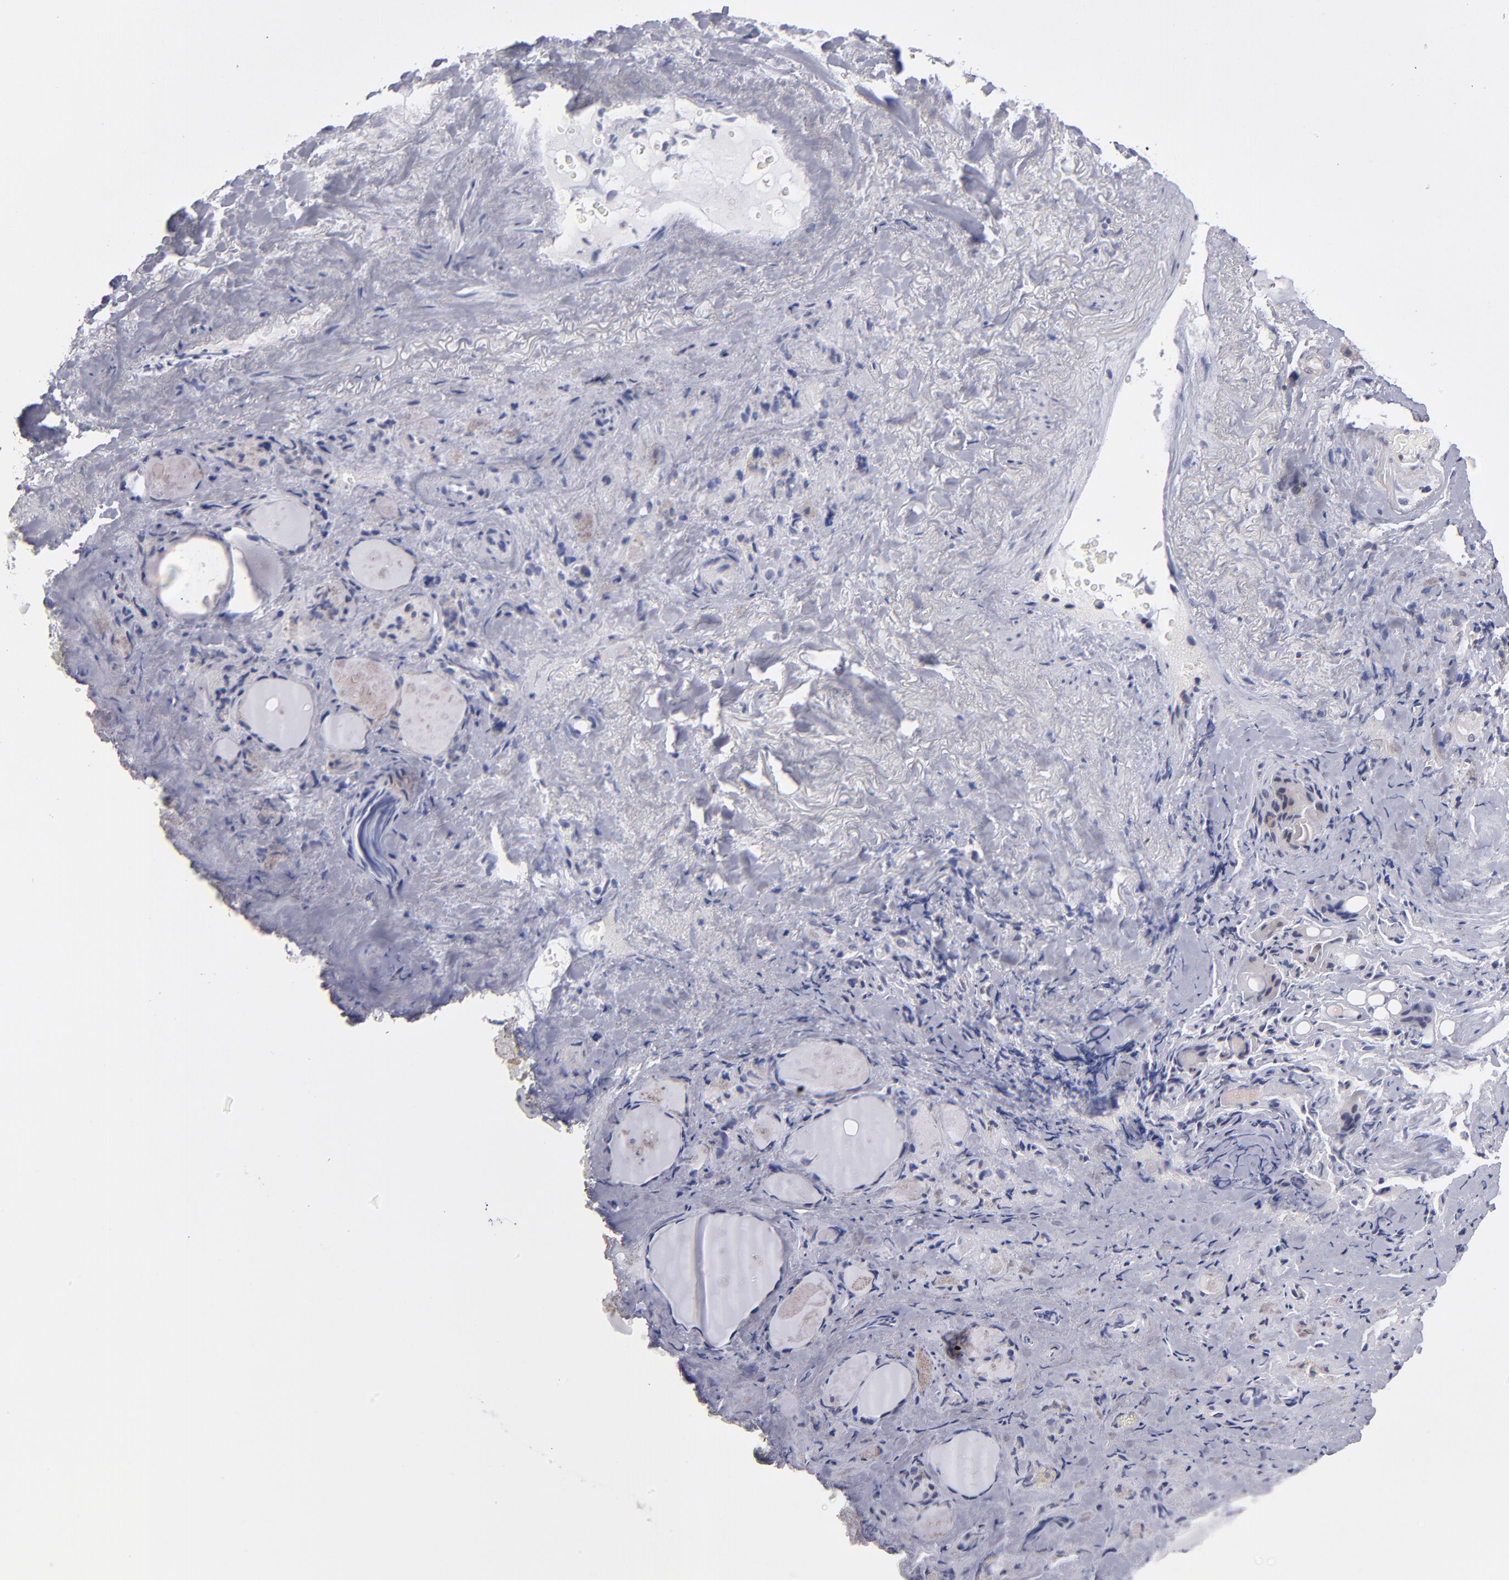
{"staining": {"intensity": "weak", "quantity": "25%-75%", "location": "cytoplasmic/membranous"}, "tissue": "thyroid gland", "cell_type": "Glandular cells", "image_type": "normal", "snomed": [{"axis": "morphology", "description": "Normal tissue, NOS"}, {"axis": "topography", "description": "Thyroid gland"}], "caption": "About 25%-75% of glandular cells in normal human thyroid gland reveal weak cytoplasmic/membranous protein positivity as visualized by brown immunohistochemical staining.", "gene": "EIF3L", "patient": {"sex": "female", "age": 75}}